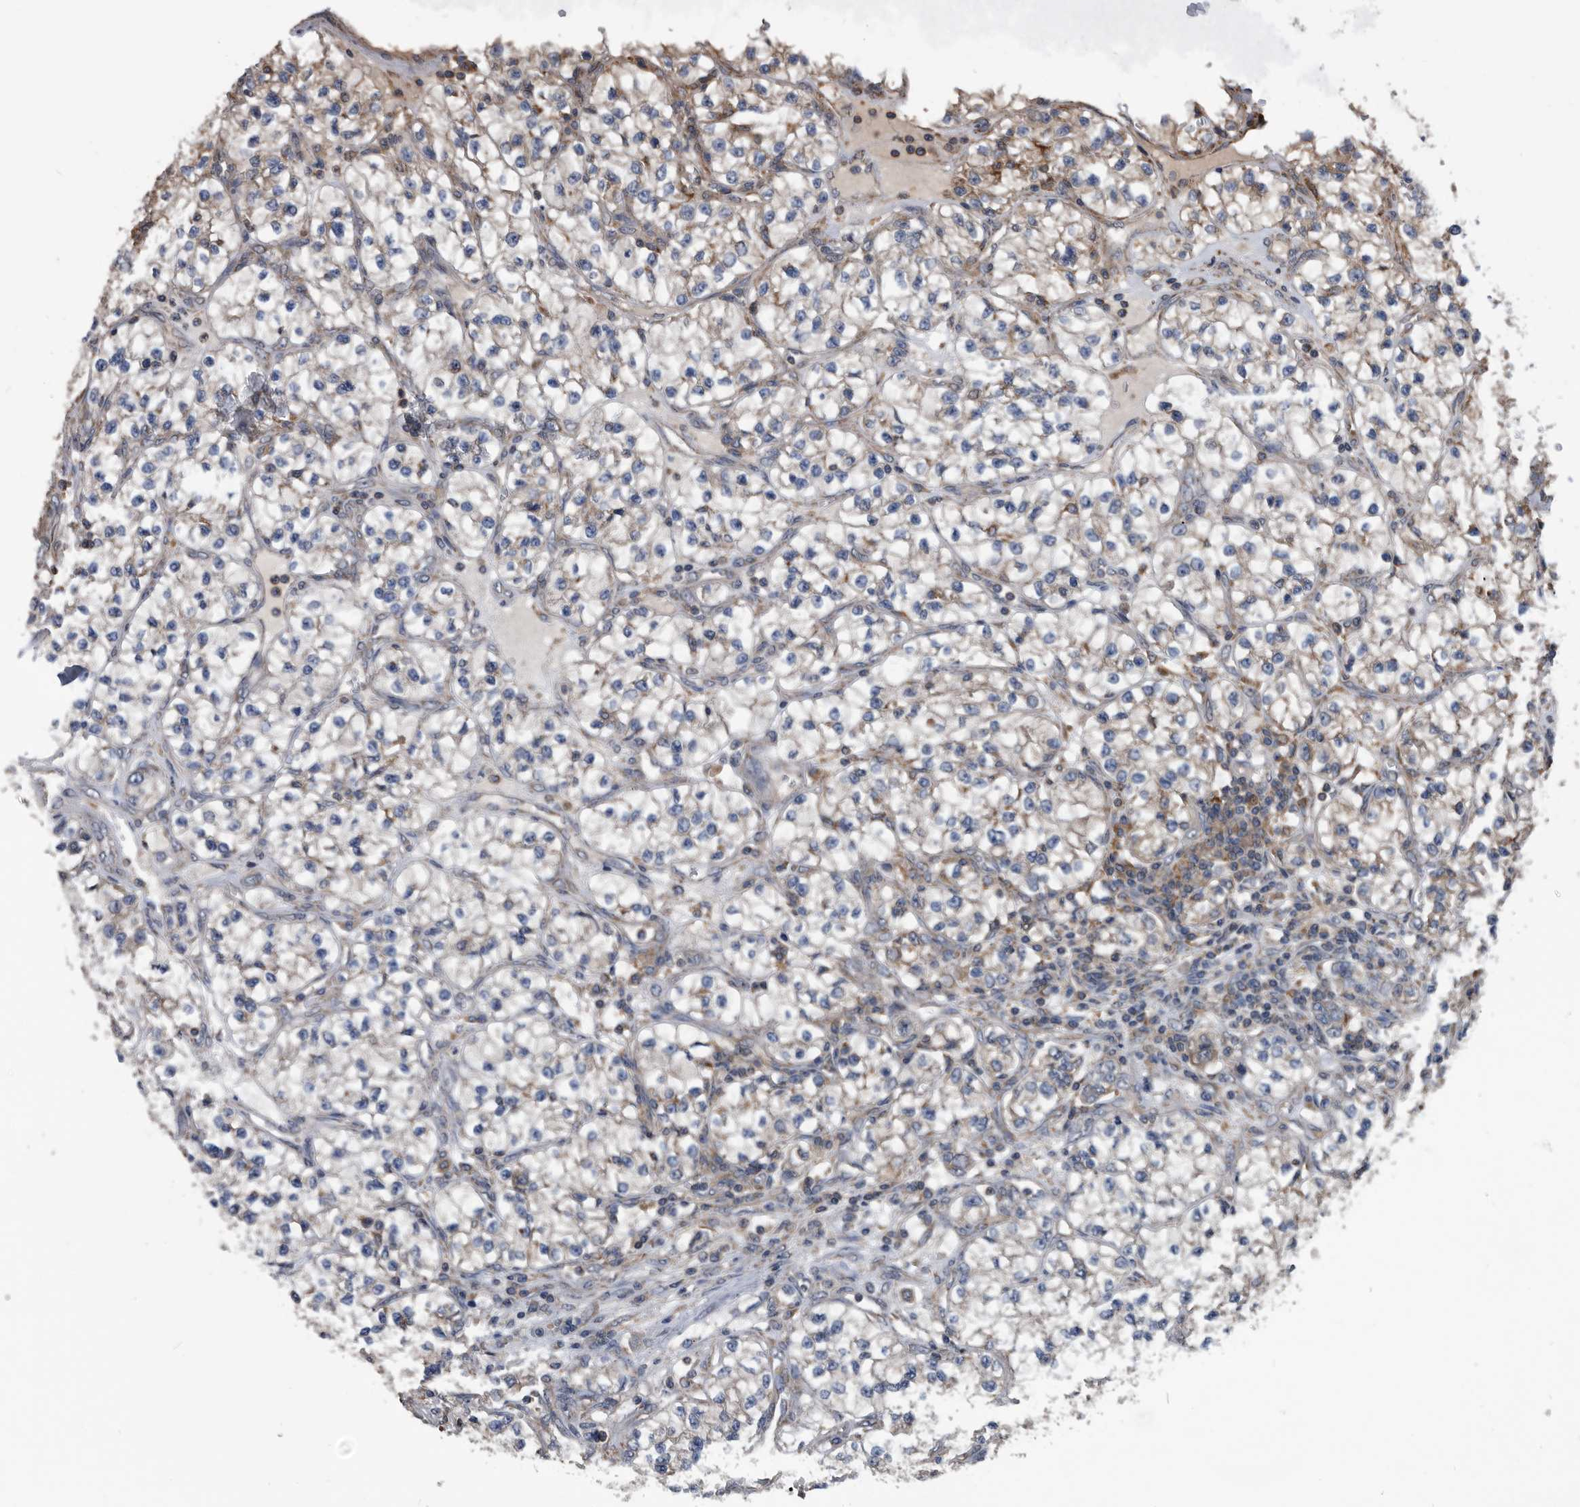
{"staining": {"intensity": "negative", "quantity": "none", "location": "none"}, "tissue": "renal cancer", "cell_type": "Tumor cells", "image_type": "cancer", "snomed": [{"axis": "morphology", "description": "Adenocarcinoma, NOS"}, {"axis": "topography", "description": "Kidney"}], "caption": "DAB immunohistochemical staining of human renal adenocarcinoma demonstrates no significant positivity in tumor cells. Nuclei are stained in blue.", "gene": "NRBP1", "patient": {"sex": "female", "age": 57}}